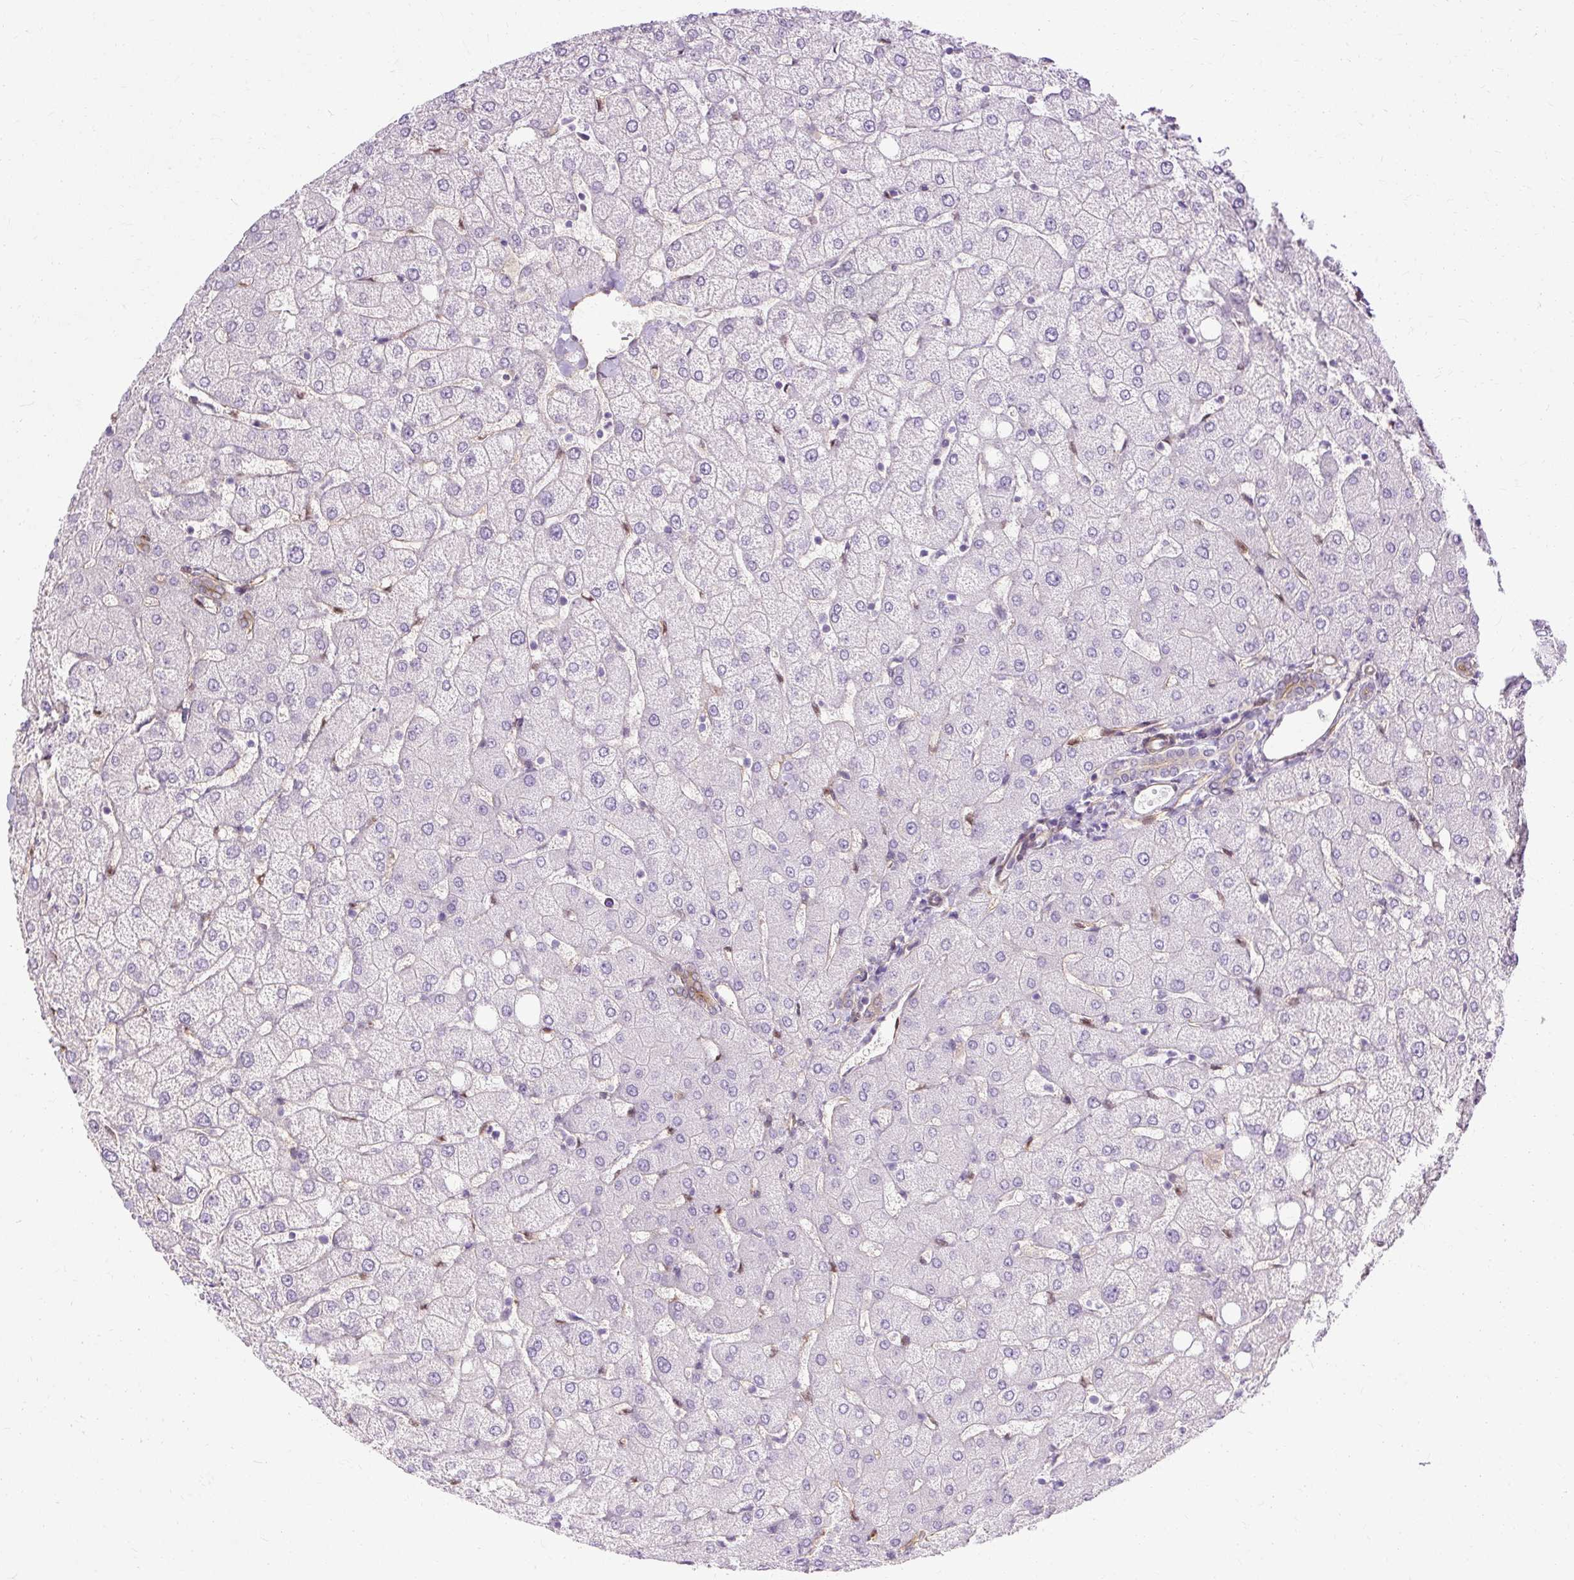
{"staining": {"intensity": "weak", "quantity": "25%-75%", "location": "cytoplasmic/membranous"}, "tissue": "liver", "cell_type": "Cholangiocytes", "image_type": "normal", "snomed": [{"axis": "morphology", "description": "Normal tissue, NOS"}, {"axis": "topography", "description": "Liver"}], "caption": "The immunohistochemical stain highlights weak cytoplasmic/membranous expression in cholangiocytes of benign liver. (DAB = brown stain, brightfield microscopy at high magnification).", "gene": "CNN3", "patient": {"sex": "female", "age": 54}}